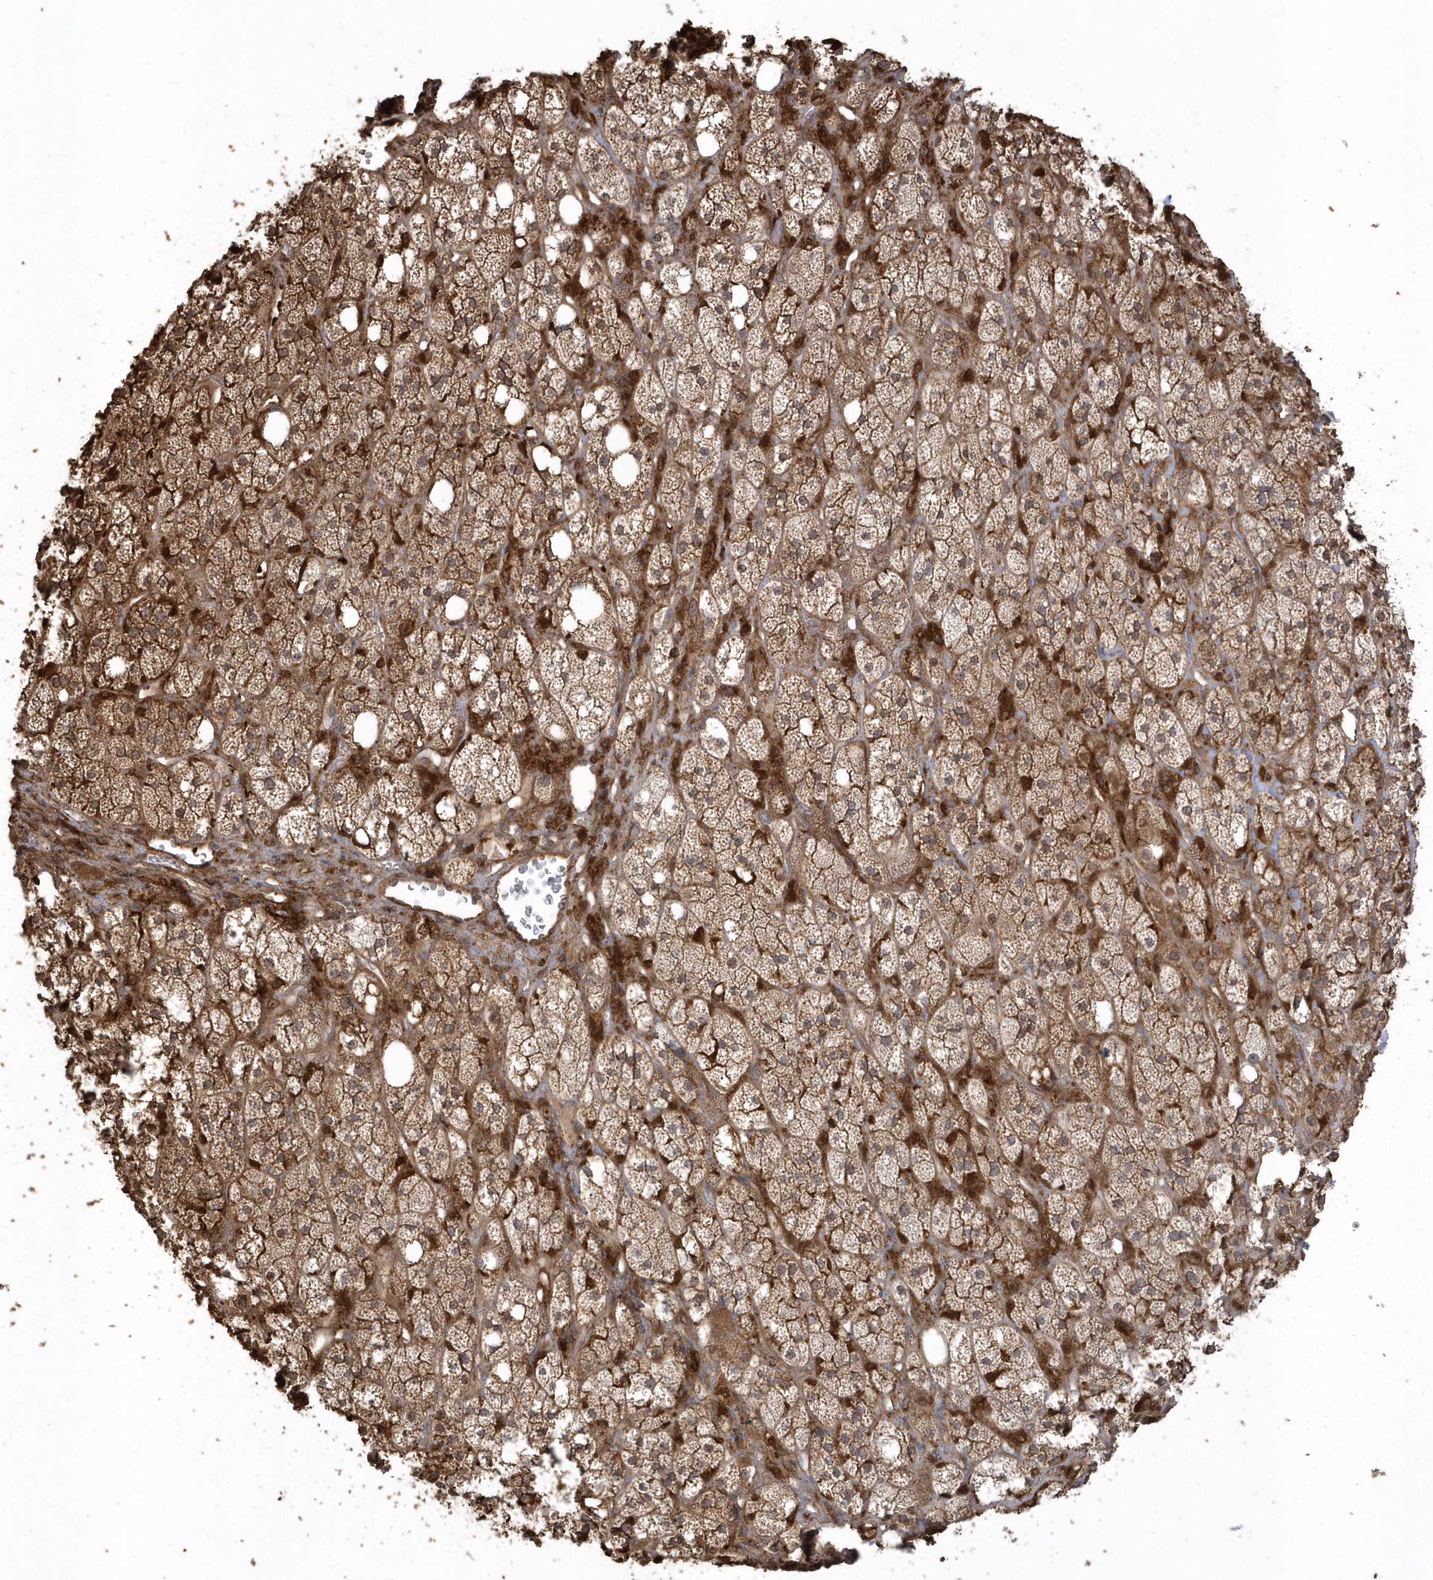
{"staining": {"intensity": "strong", "quantity": ">75%", "location": "cytoplasmic/membranous,nuclear"}, "tissue": "adrenal gland", "cell_type": "Glandular cells", "image_type": "normal", "snomed": [{"axis": "morphology", "description": "Normal tissue, NOS"}, {"axis": "topography", "description": "Adrenal gland"}], "caption": "Glandular cells demonstrate high levels of strong cytoplasmic/membranous,nuclear expression in about >75% of cells in normal human adrenal gland. The staining was performed using DAB to visualize the protein expression in brown, while the nuclei were stained in blue with hematoxylin (Magnification: 20x).", "gene": "HNMT", "patient": {"sex": "male", "age": 61}}